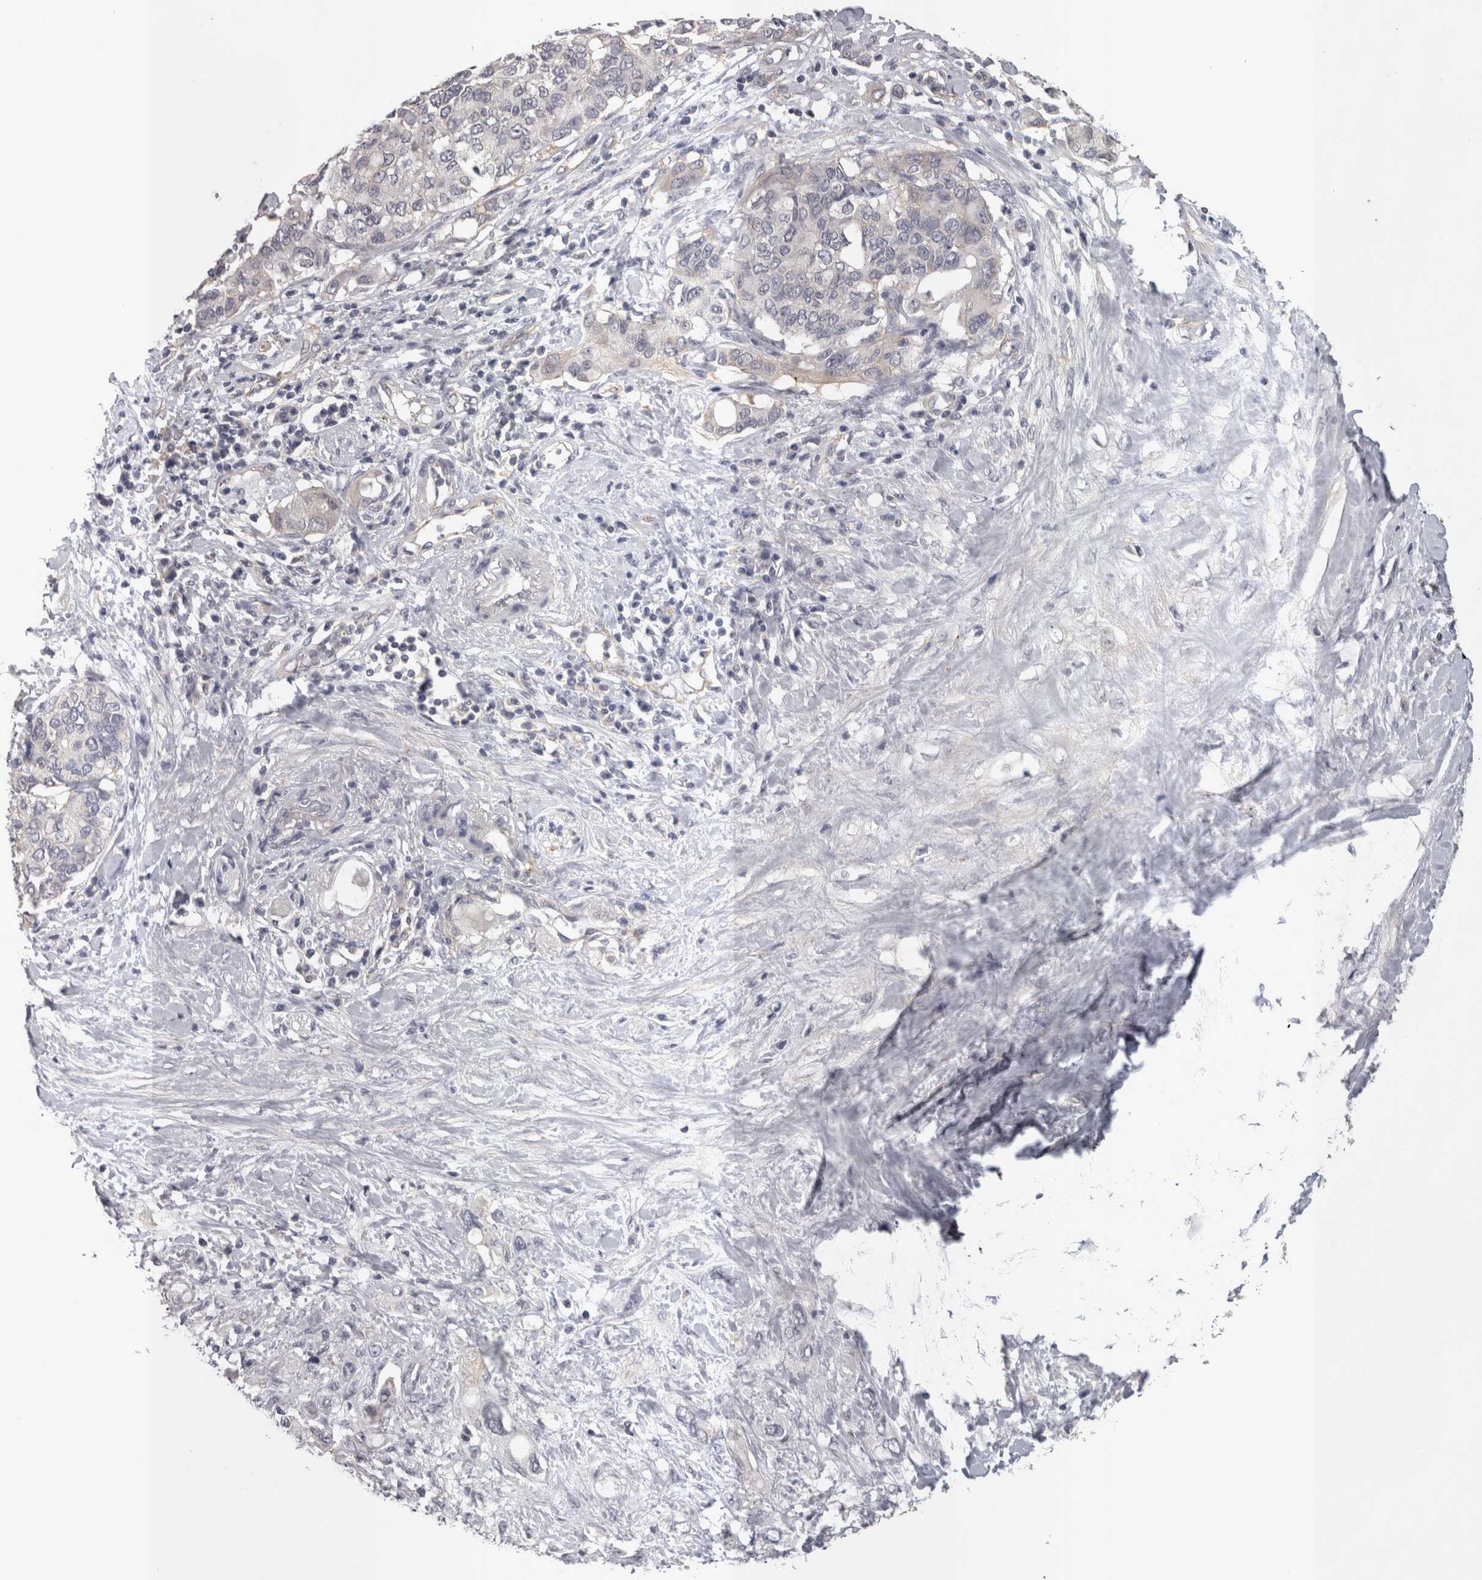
{"staining": {"intensity": "negative", "quantity": "none", "location": "none"}, "tissue": "pancreatic cancer", "cell_type": "Tumor cells", "image_type": "cancer", "snomed": [{"axis": "morphology", "description": "Adenocarcinoma, NOS"}, {"axis": "topography", "description": "Pancreas"}], "caption": "This is an immunohistochemistry micrograph of human pancreatic adenocarcinoma. There is no expression in tumor cells.", "gene": "LYZL6", "patient": {"sex": "female", "age": 56}}